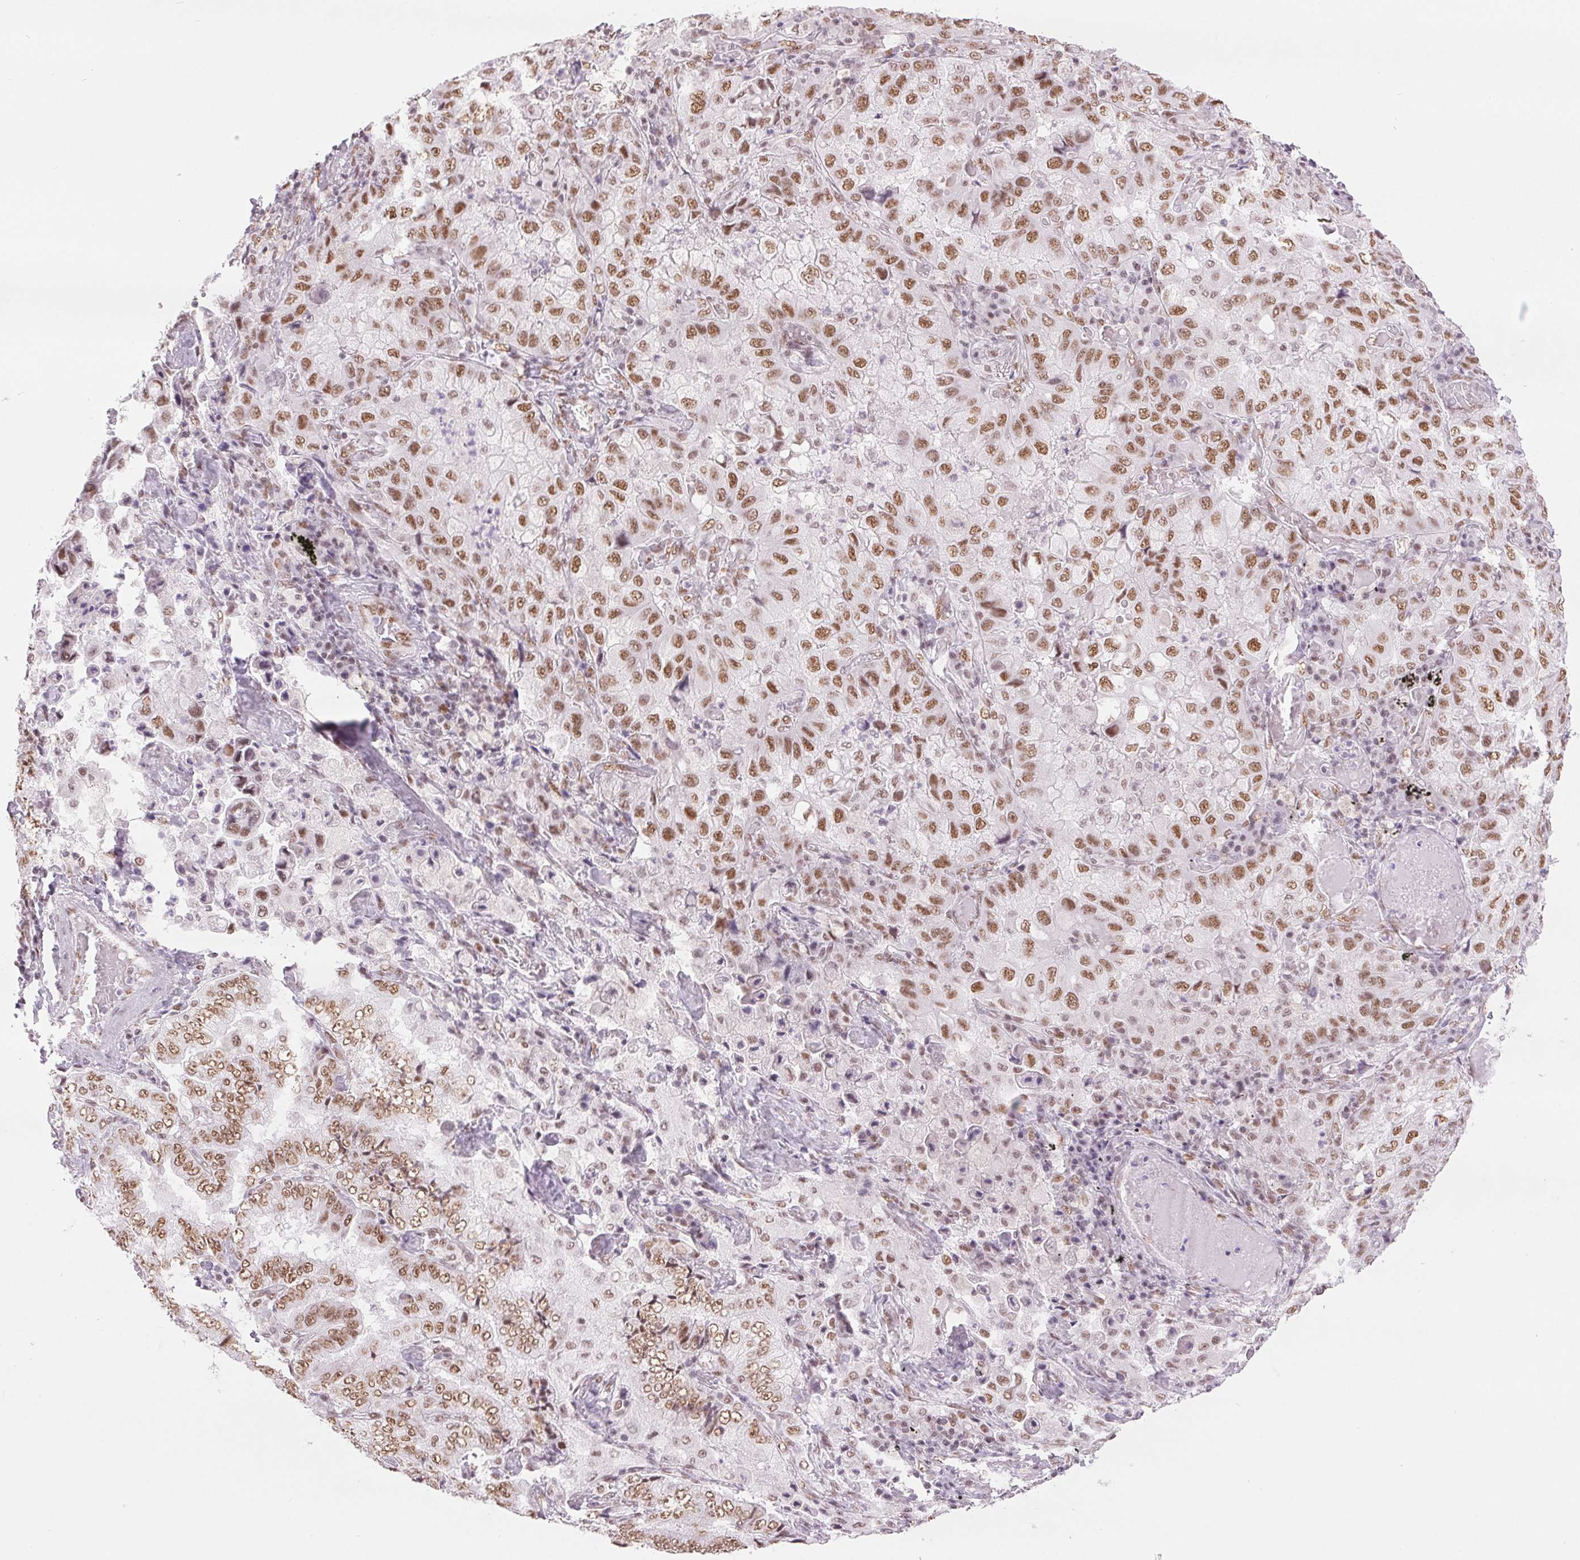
{"staining": {"intensity": "moderate", "quantity": ">75%", "location": "nuclear"}, "tissue": "lung cancer", "cell_type": "Tumor cells", "image_type": "cancer", "snomed": [{"axis": "morphology", "description": "Aneuploidy"}, {"axis": "morphology", "description": "Adenocarcinoma, NOS"}, {"axis": "morphology", "description": "Adenocarcinoma, metastatic, NOS"}, {"axis": "topography", "description": "Lymph node"}, {"axis": "topography", "description": "Lung"}], "caption": "Immunohistochemistry (DAB) staining of metastatic adenocarcinoma (lung) demonstrates moderate nuclear protein staining in about >75% of tumor cells.", "gene": "ZFR2", "patient": {"sex": "female", "age": 48}}